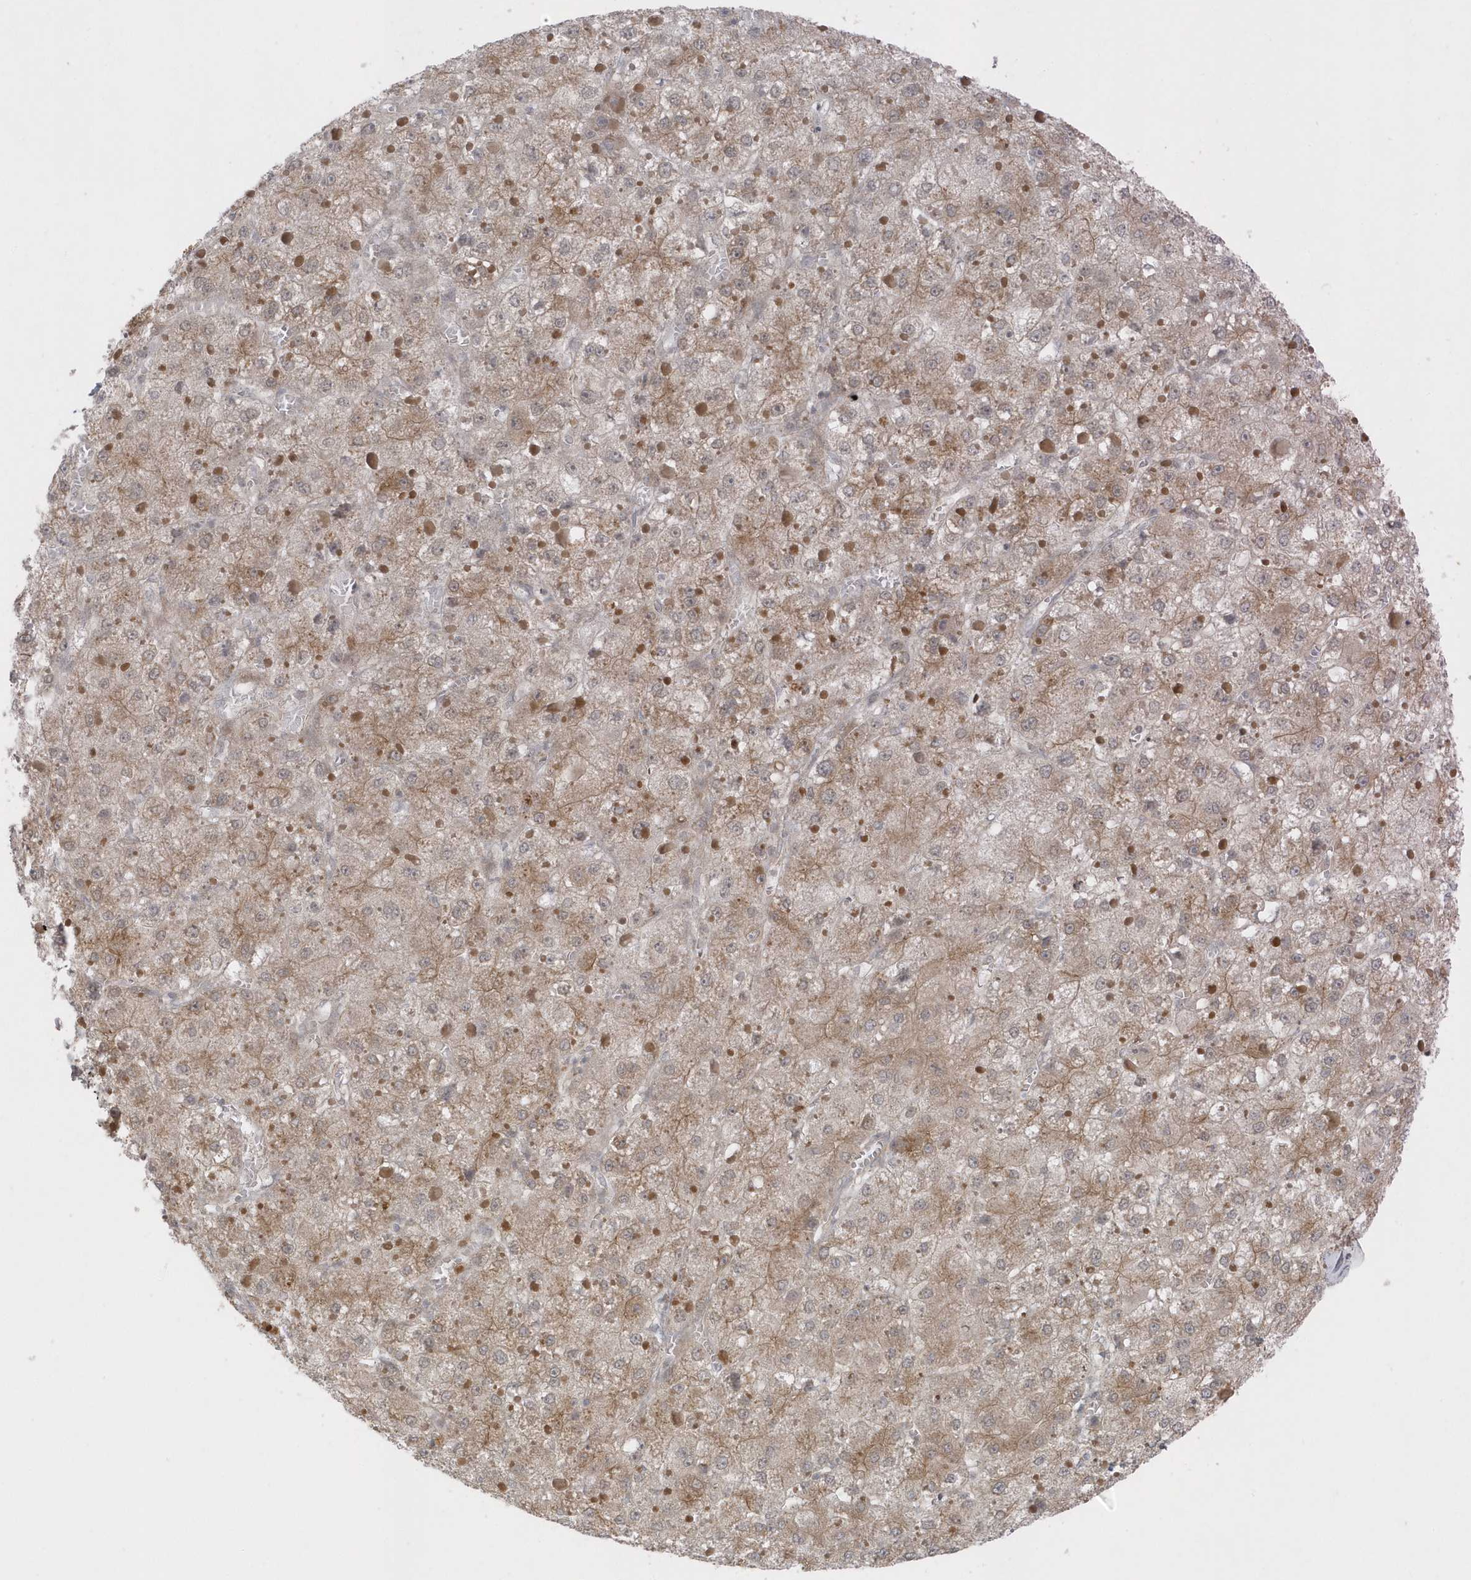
{"staining": {"intensity": "moderate", "quantity": "25%-75%", "location": "cytoplasmic/membranous"}, "tissue": "liver cancer", "cell_type": "Tumor cells", "image_type": "cancer", "snomed": [{"axis": "morphology", "description": "Carcinoma, Hepatocellular, NOS"}, {"axis": "topography", "description": "Liver"}], "caption": "A brown stain highlights moderate cytoplasmic/membranous positivity of a protein in human liver cancer tumor cells. (Brightfield microscopy of DAB IHC at high magnification).", "gene": "PARD3B", "patient": {"sex": "female", "age": 73}}